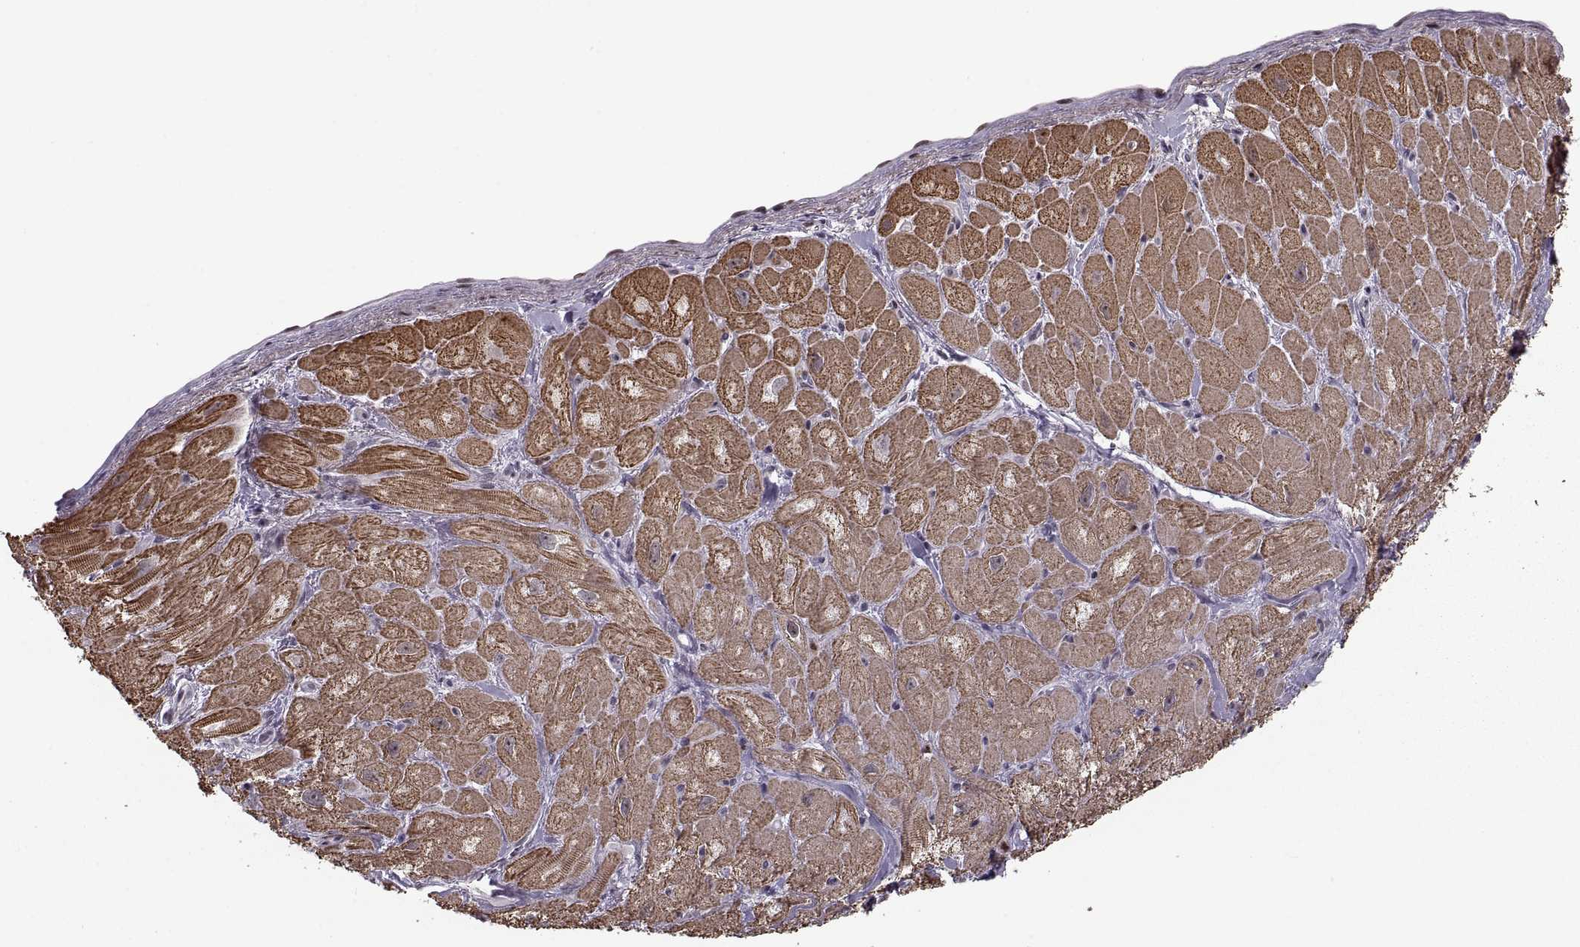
{"staining": {"intensity": "moderate", "quantity": ">75%", "location": "cytoplasmic/membranous"}, "tissue": "heart muscle", "cell_type": "Cardiomyocytes", "image_type": "normal", "snomed": [{"axis": "morphology", "description": "Normal tissue, NOS"}, {"axis": "topography", "description": "Heart"}], "caption": "Brown immunohistochemical staining in benign human heart muscle exhibits moderate cytoplasmic/membranous staining in approximately >75% of cardiomyocytes.", "gene": "PALS1", "patient": {"sex": "male", "age": 60}}